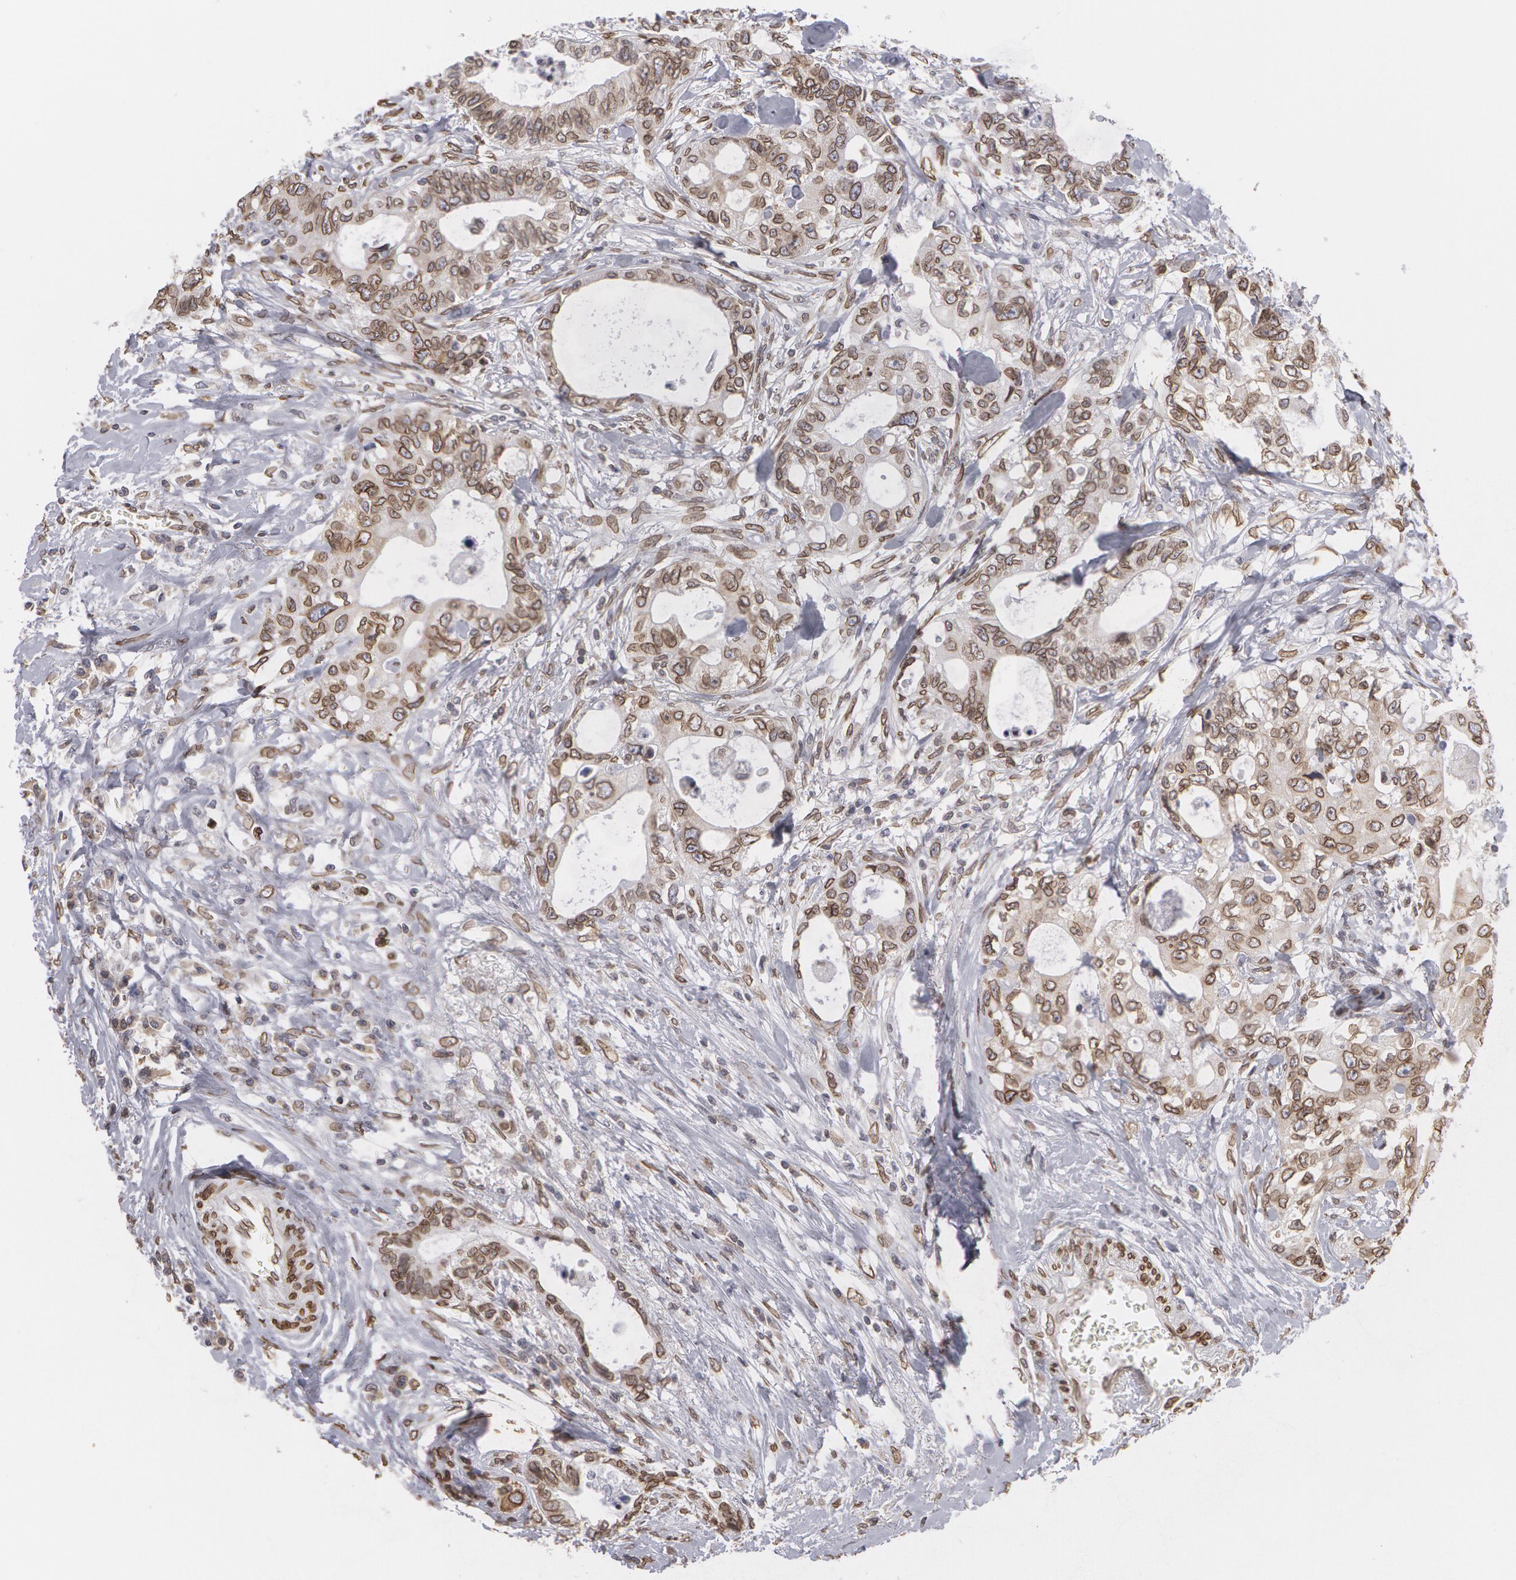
{"staining": {"intensity": "weak", "quantity": ">75%", "location": "nuclear"}, "tissue": "colorectal cancer", "cell_type": "Tumor cells", "image_type": "cancer", "snomed": [{"axis": "morphology", "description": "Adenocarcinoma, NOS"}, {"axis": "topography", "description": "Rectum"}], "caption": "Protein analysis of colorectal cancer (adenocarcinoma) tissue displays weak nuclear positivity in about >75% of tumor cells.", "gene": "EMD", "patient": {"sex": "female", "age": 57}}